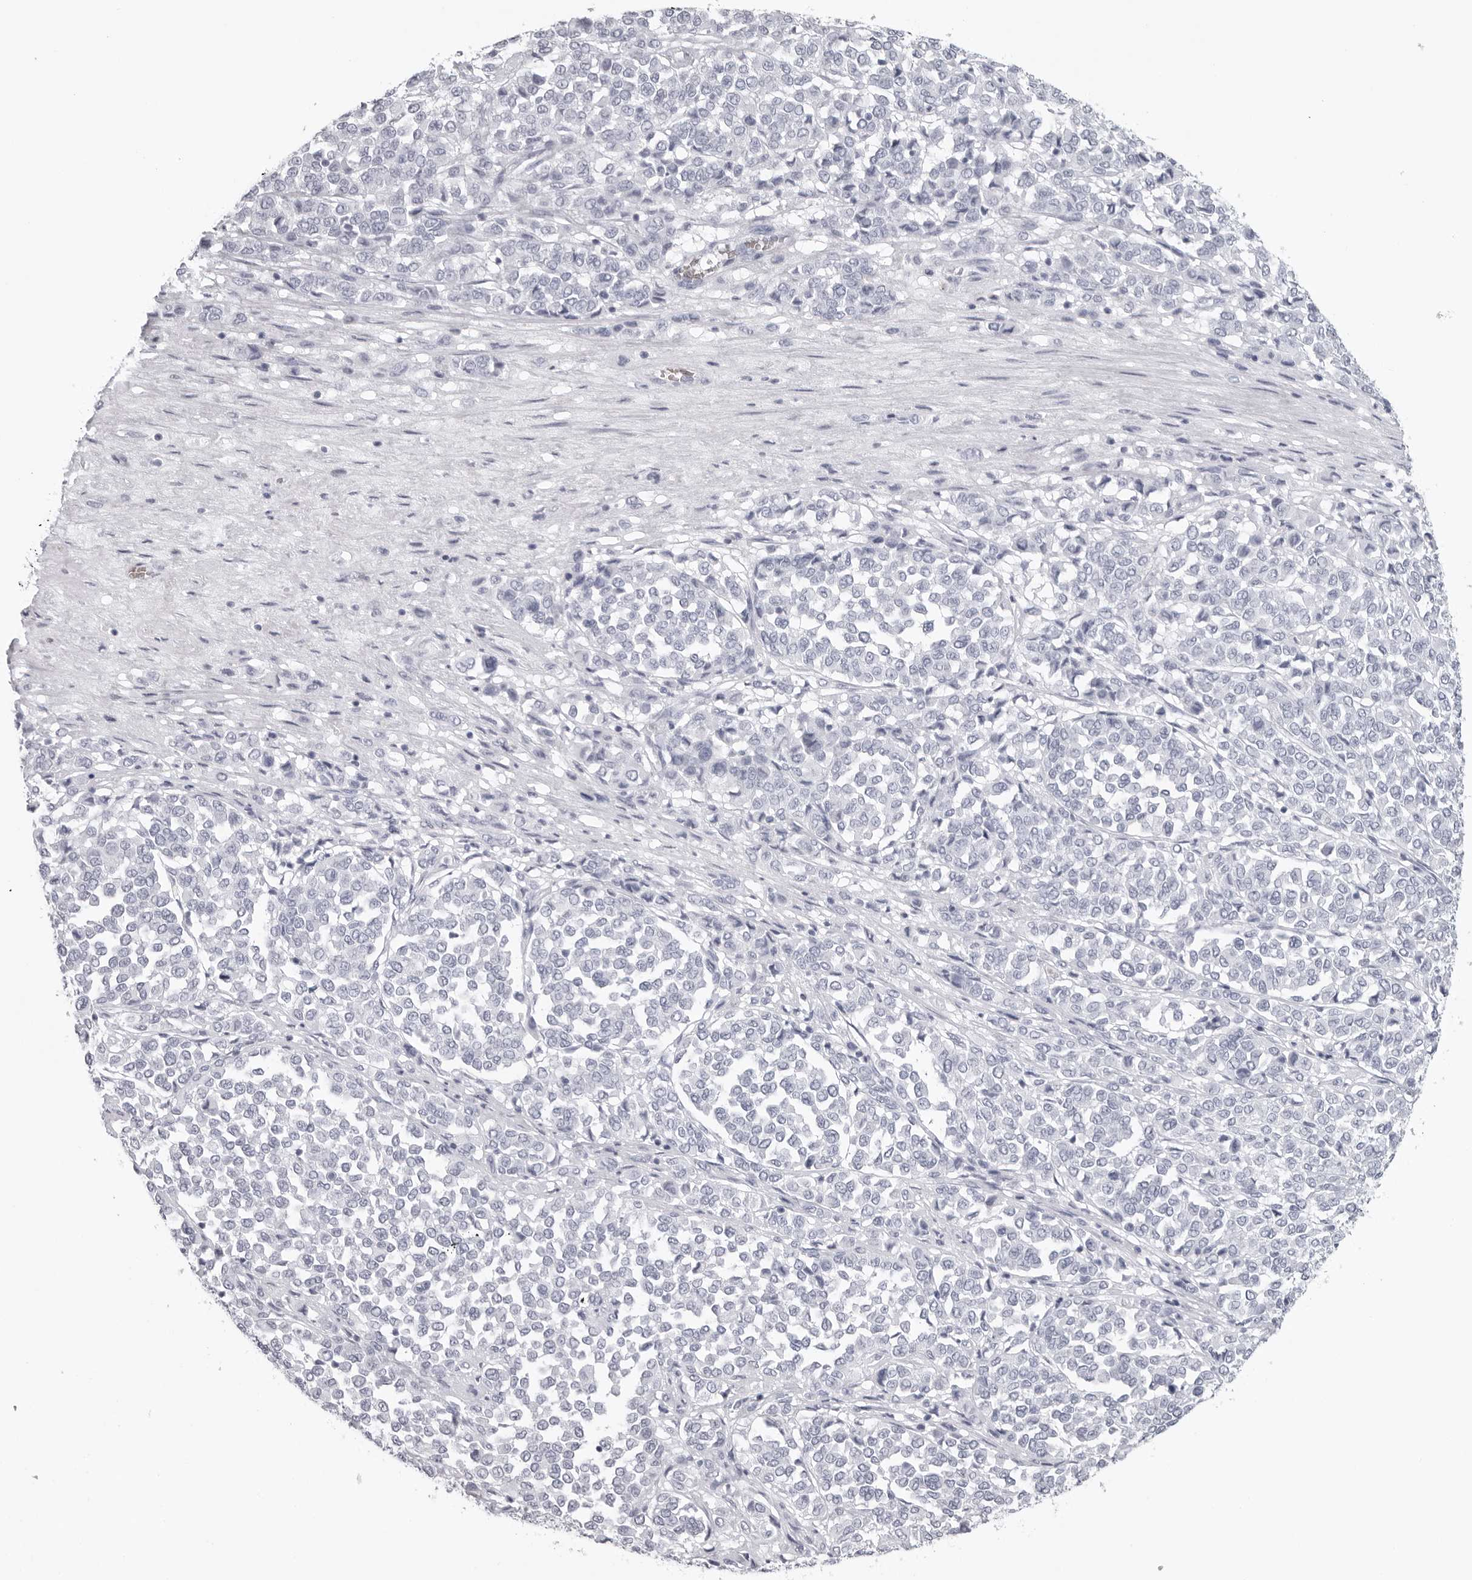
{"staining": {"intensity": "negative", "quantity": "none", "location": "none"}, "tissue": "melanoma", "cell_type": "Tumor cells", "image_type": "cancer", "snomed": [{"axis": "morphology", "description": "Malignant melanoma, Metastatic site"}, {"axis": "topography", "description": "Pancreas"}], "caption": "This is a photomicrograph of immunohistochemistry staining of malignant melanoma (metastatic site), which shows no positivity in tumor cells.", "gene": "EPB41", "patient": {"sex": "female", "age": 30}}